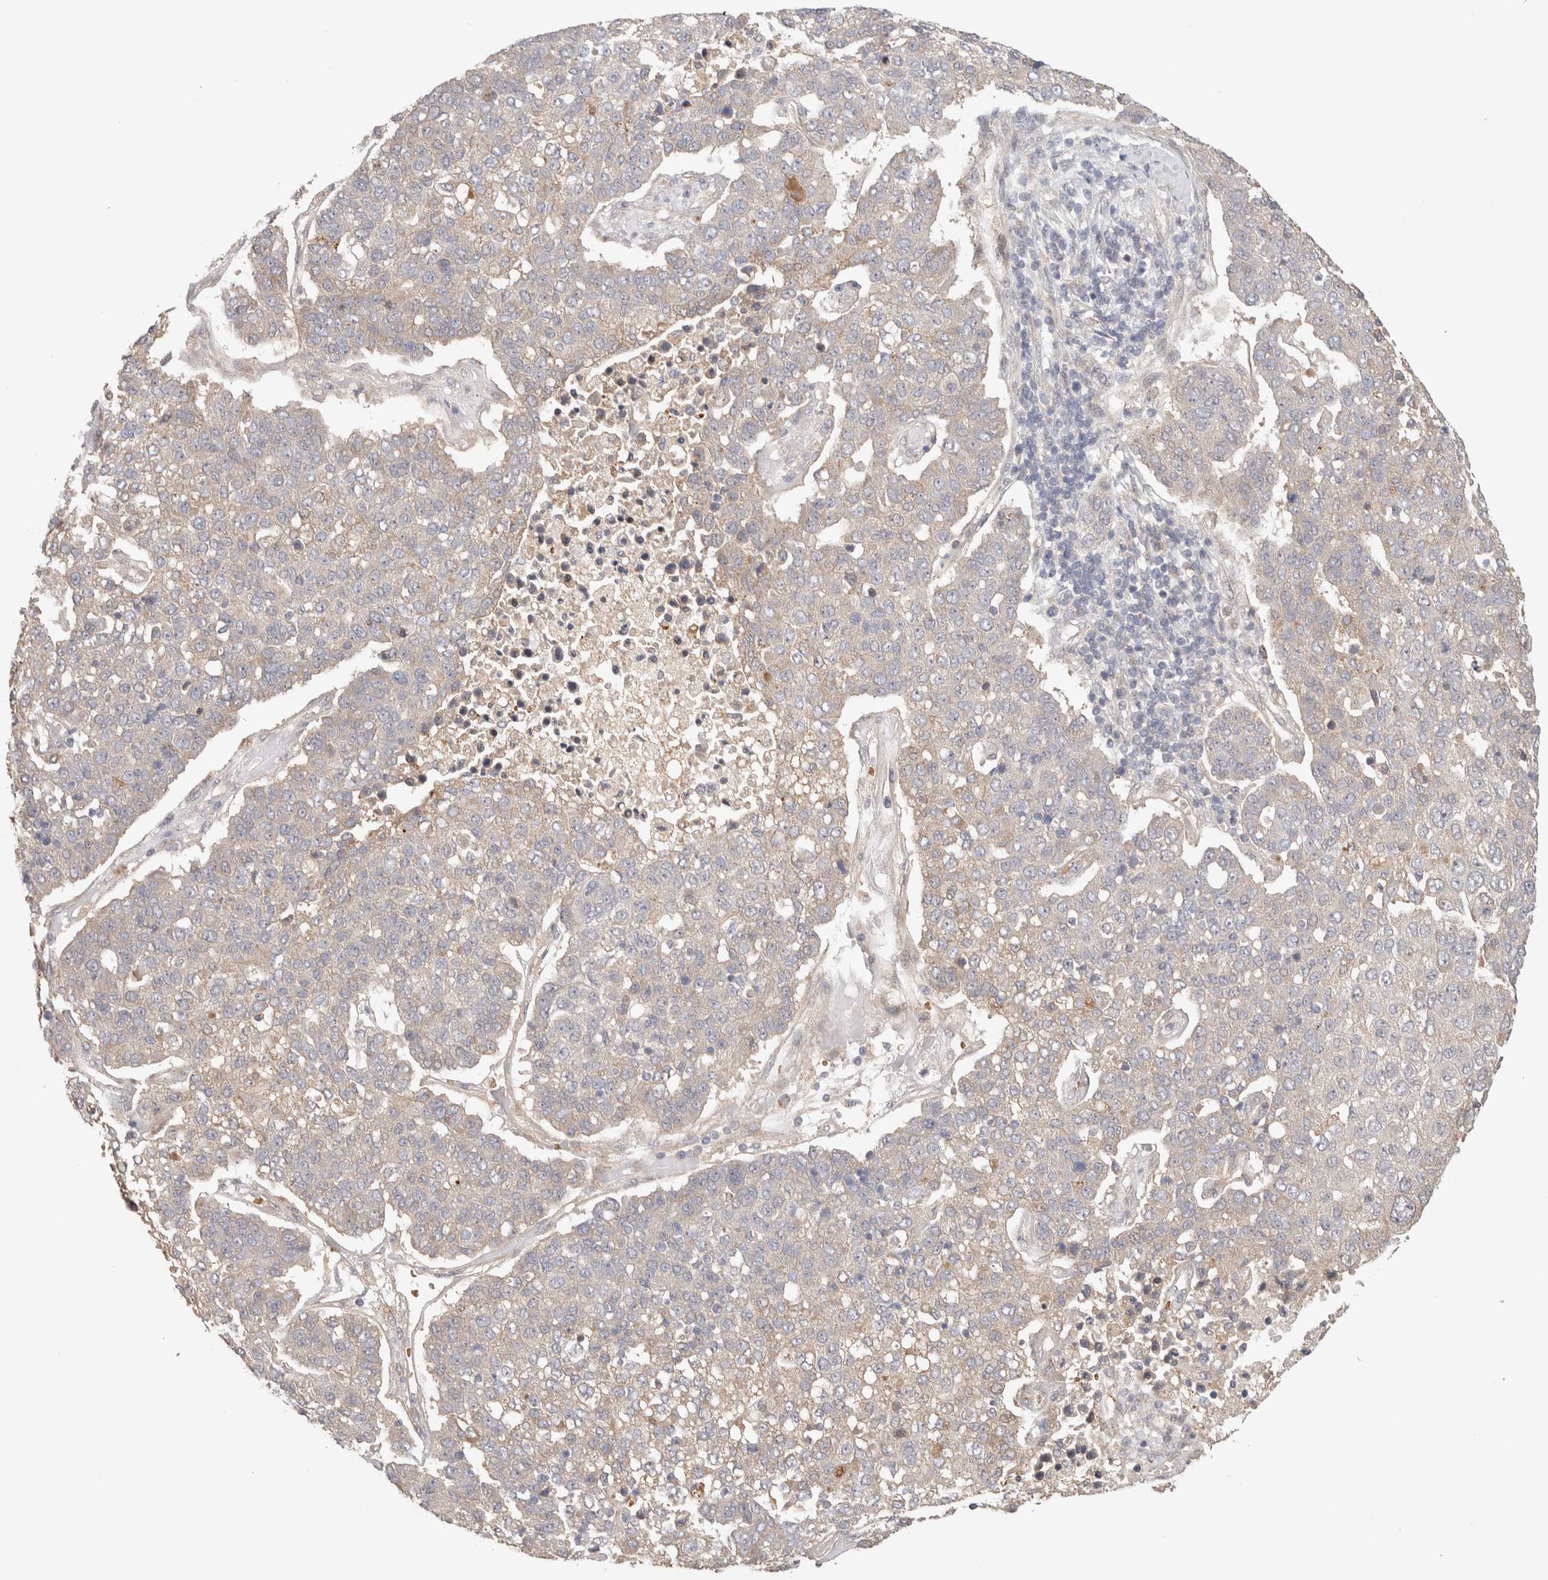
{"staining": {"intensity": "weak", "quantity": "<25%", "location": "cytoplasmic/membranous"}, "tissue": "pancreatic cancer", "cell_type": "Tumor cells", "image_type": "cancer", "snomed": [{"axis": "morphology", "description": "Adenocarcinoma, NOS"}, {"axis": "topography", "description": "Pancreas"}], "caption": "Protein analysis of pancreatic cancer demonstrates no significant expression in tumor cells.", "gene": "CASK", "patient": {"sex": "female", "age": 61}}